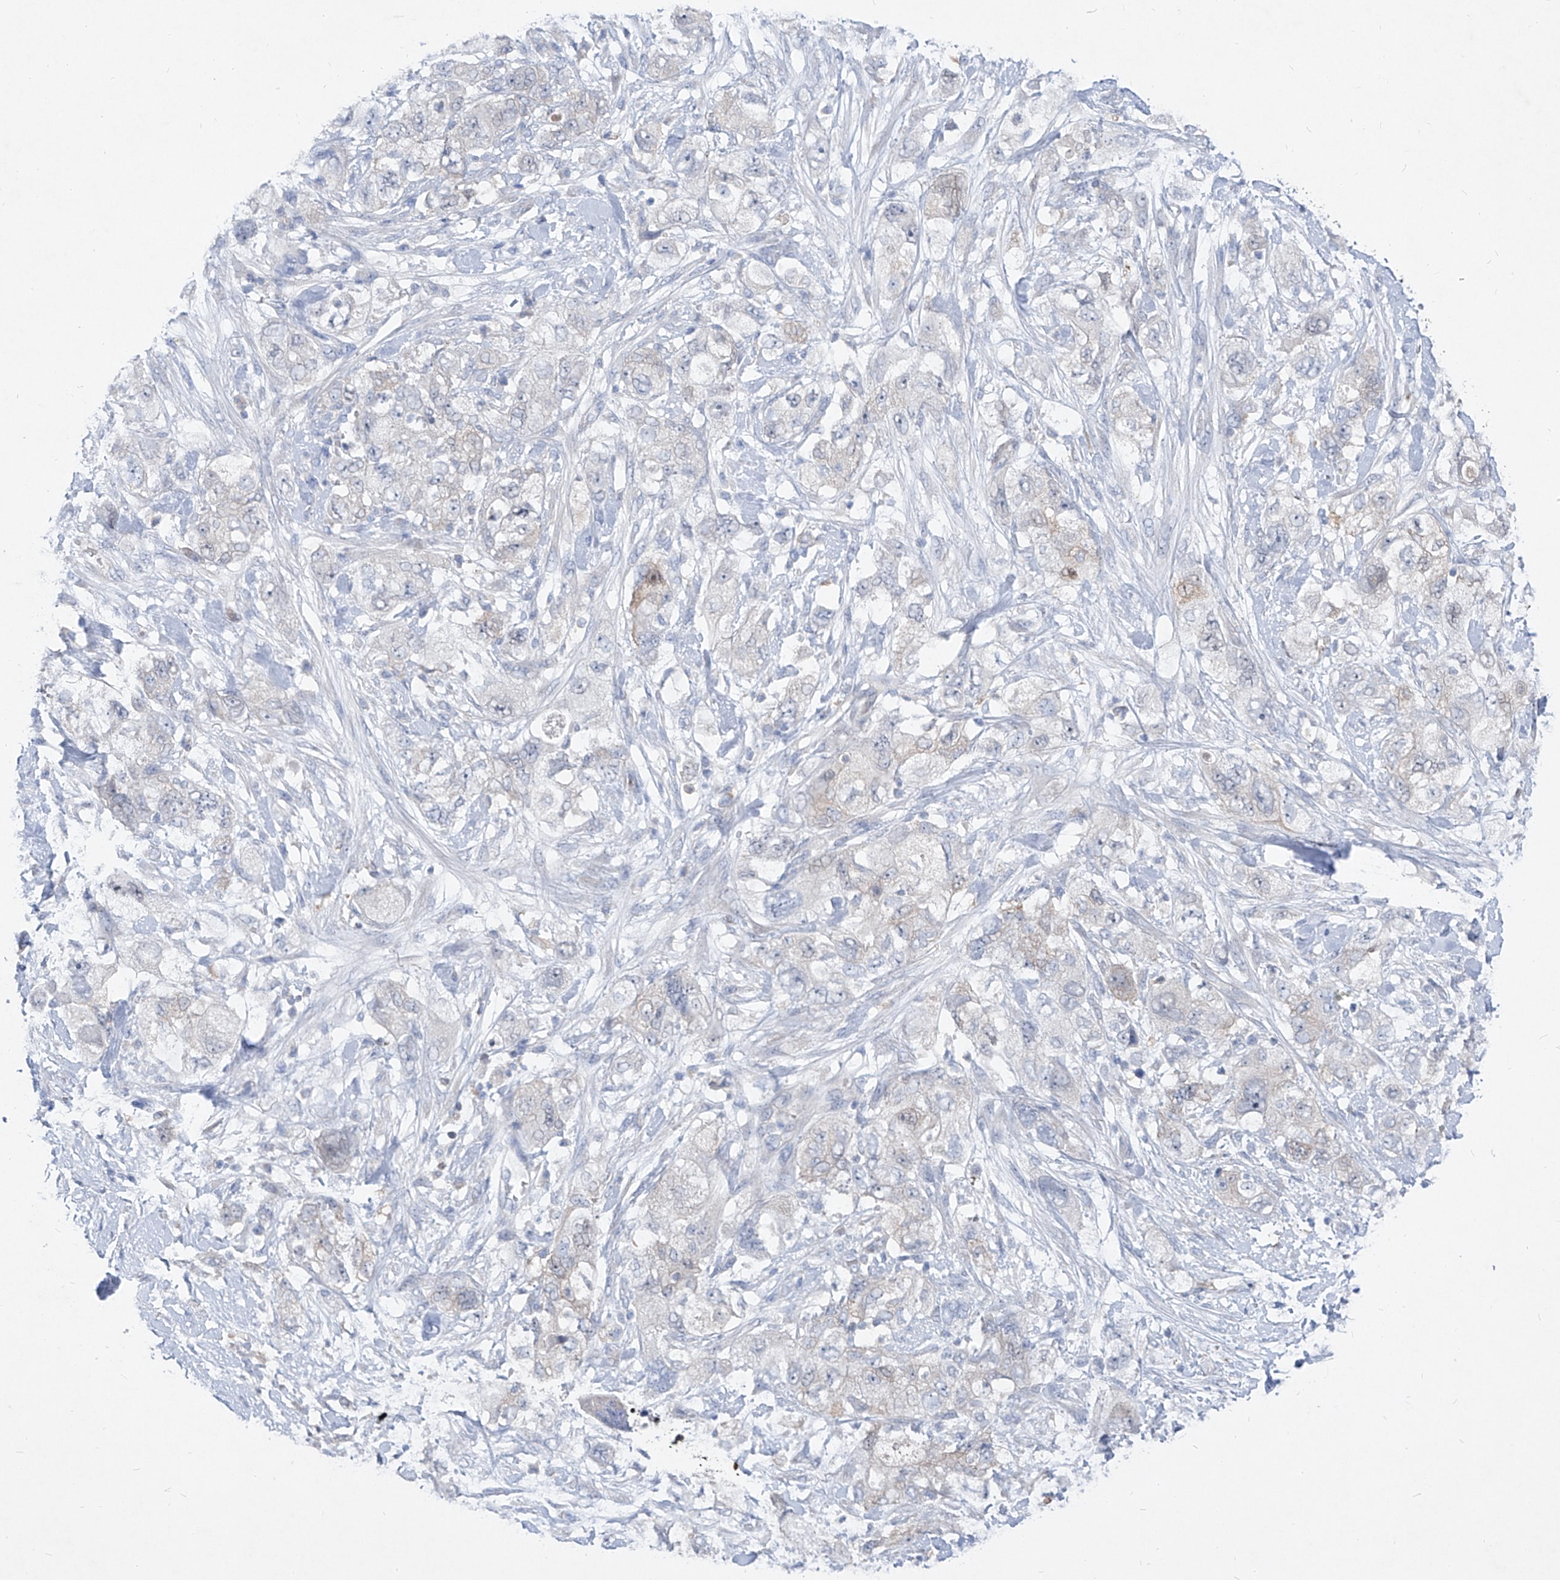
{"staining": {"intensity": "negative", "quantity": "none", "location": "none"}, "tissue": "pancreatic cancer", "cell_type": "Tumor cells", "image_type": "cancer", "snomed": [{"axis": "morphology", "description": "Adenocarcinoma, NOS"}, {"axis": "topography", "description": "Pancreas"}], "caption": "Pancreatic adenocarcinoma was stained to show a protein in brown. There is no significant expression in tumor cells. (DAB (3,3'-diaminobenzidine) immunohistochemistry (IHC) with hematoxylin counter stain).", "gene": "UFL1", "patient": {"sex": "female", "age": 73}}